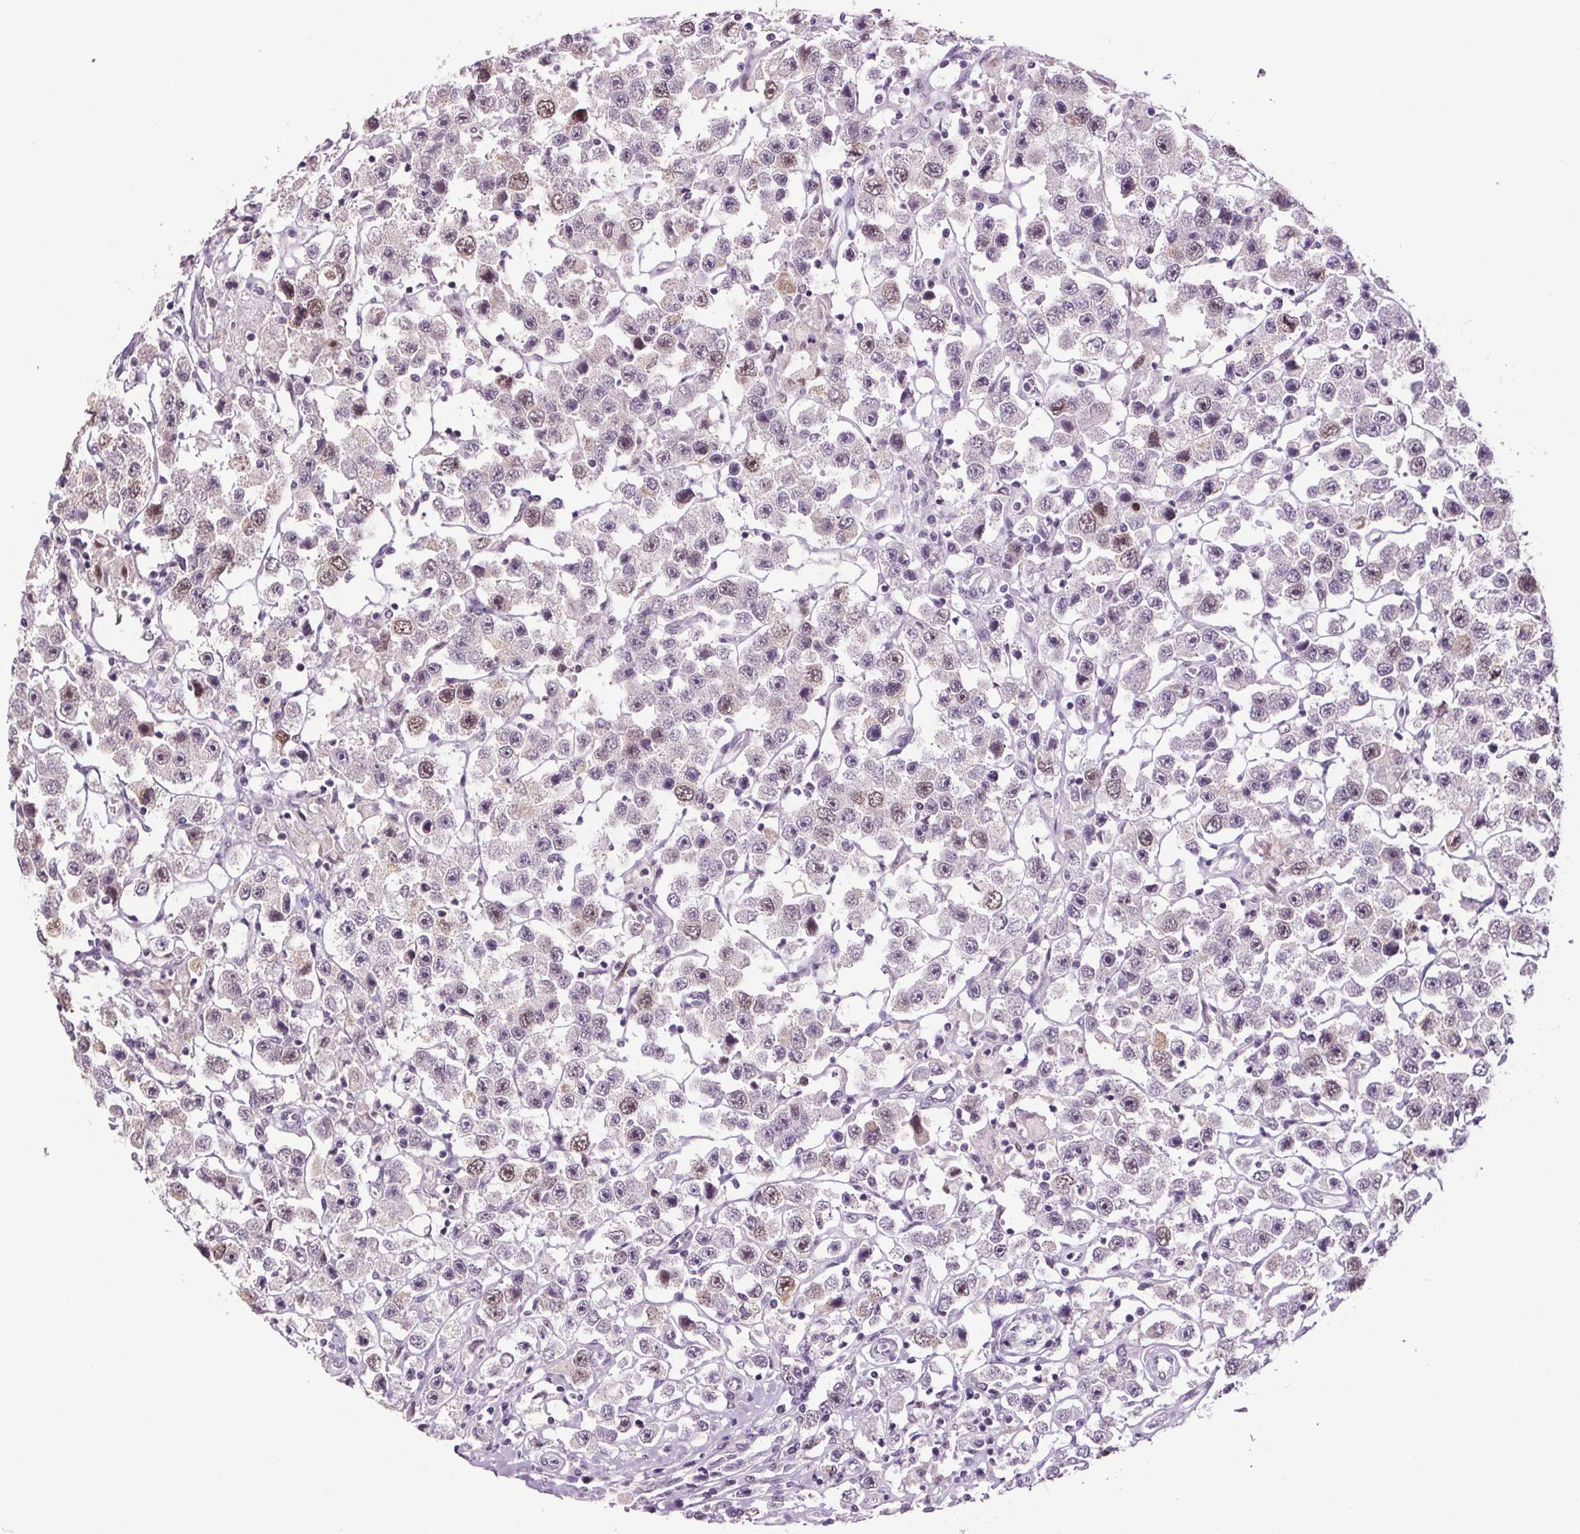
{"staining": {"intensity": "weak", "quantity": "25%-75%", "location": "nuclear"}, "tissue": "testis cancer", "cell_type": "Tumor cells", "image_type": "cancer", "snomed": [{"axis": "morphology", "description": "Seminoma, NOS"}, {"axis": "topography", "description": "Testis"}], "caption": "IHC staining of testis seminoma, which shows low levels of weak nuclear expression in about 25%-75% of tumor cells indicating weak nuclear protein expression. The staining was performed using DAB (3,3'-diaminobenzidine) (brown) for protein detection and nuclei were counterstained in hematoxylin (blue).", "gene": "CENPF", "patient": {"sex": "male", "age": 45}}